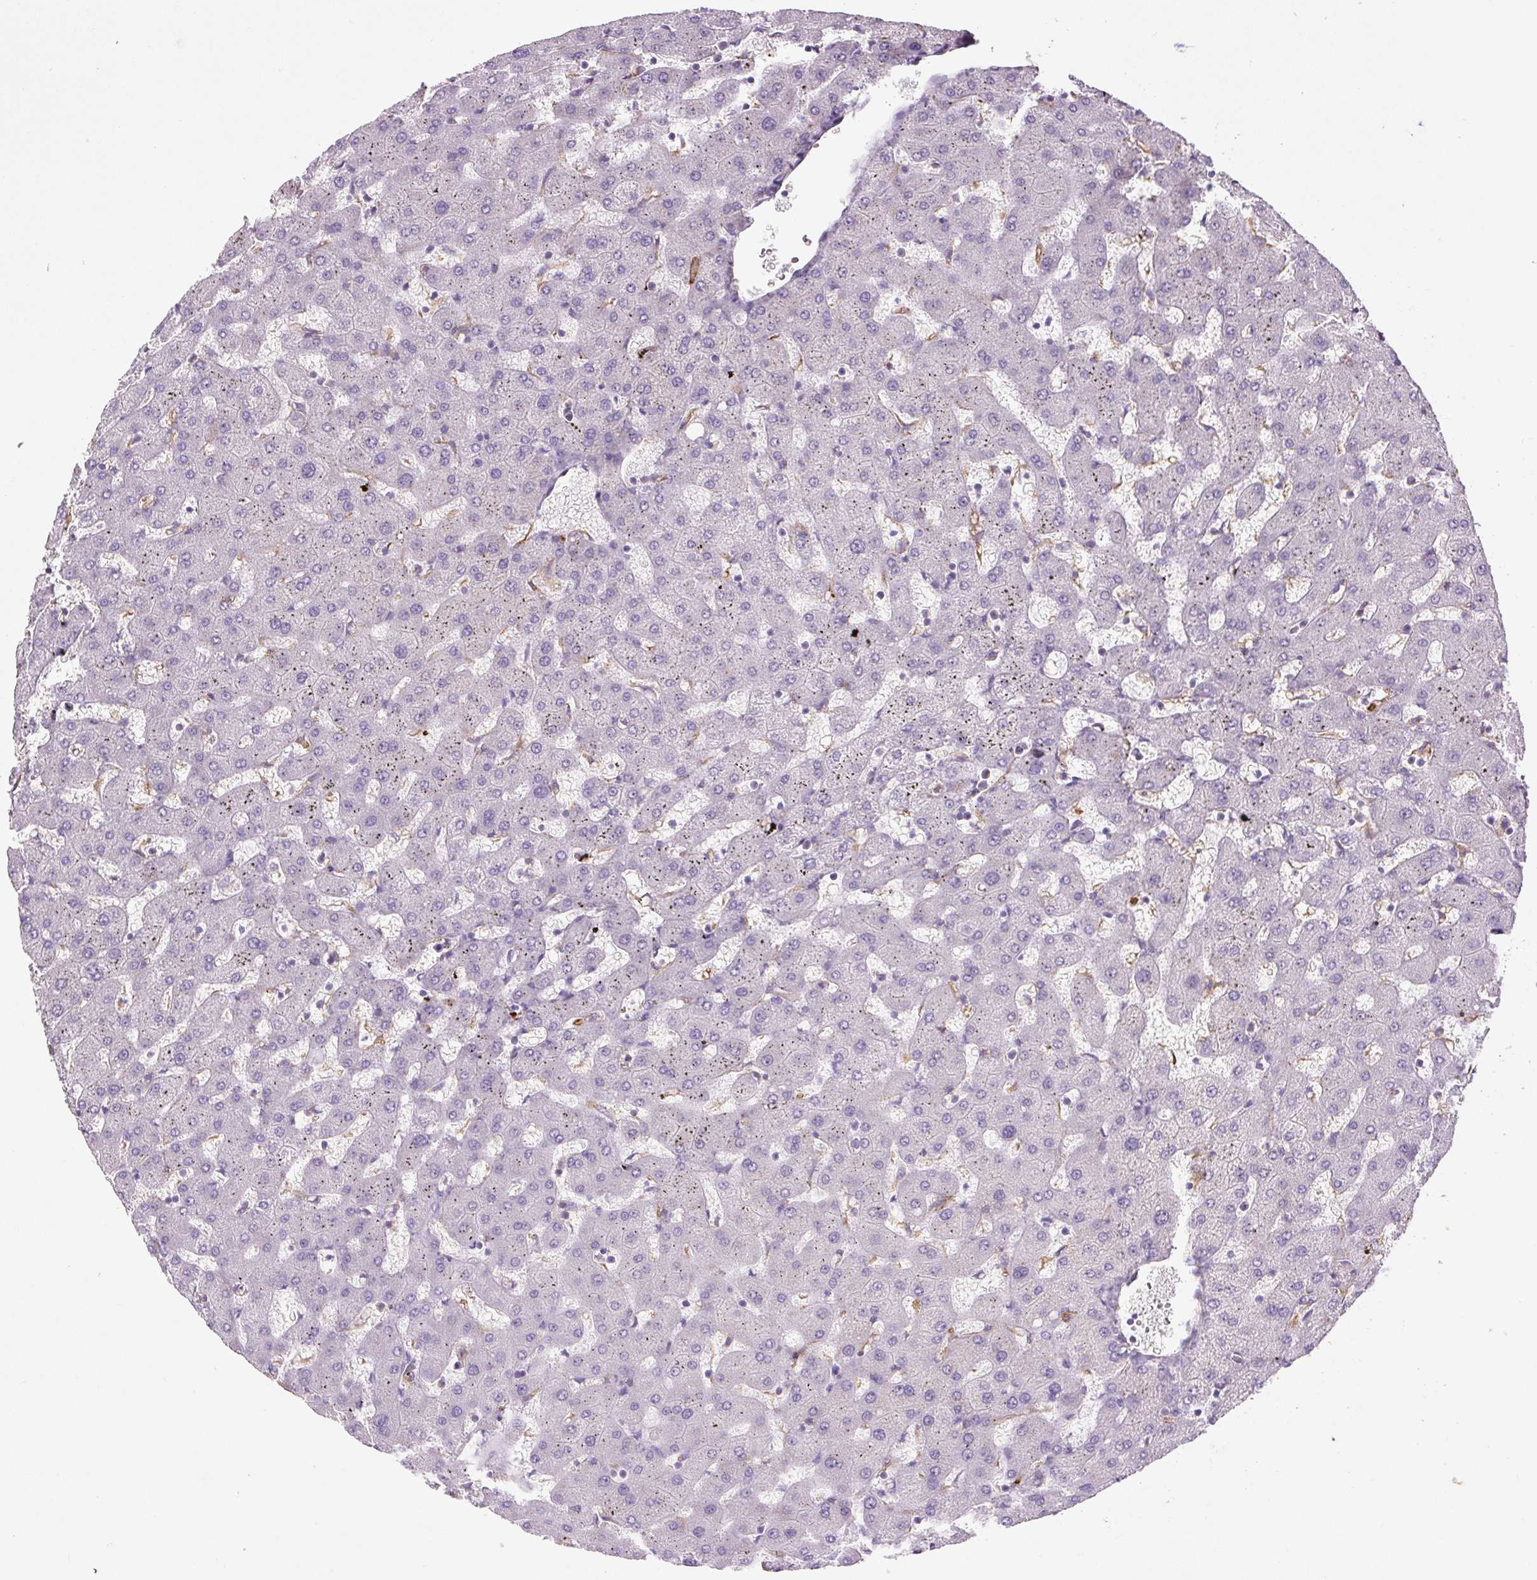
{"staining": {"intensity": "negative", "quantity": "none", "location": "none"}, "tissue": "liver", "cell_type": "Cholangiocytes", "image_type": "normal", "snomed": [{"axis": "morphology", "description": "Normal tissue, NOS"}, {"axis": "topography", "description": "Liver"}], "caption": "Protein analysis of unremarkable liver reveals no significant expression in cholangiocytes.", "gene": "VIM", "patient": {"sex": "female", "age": 63}}